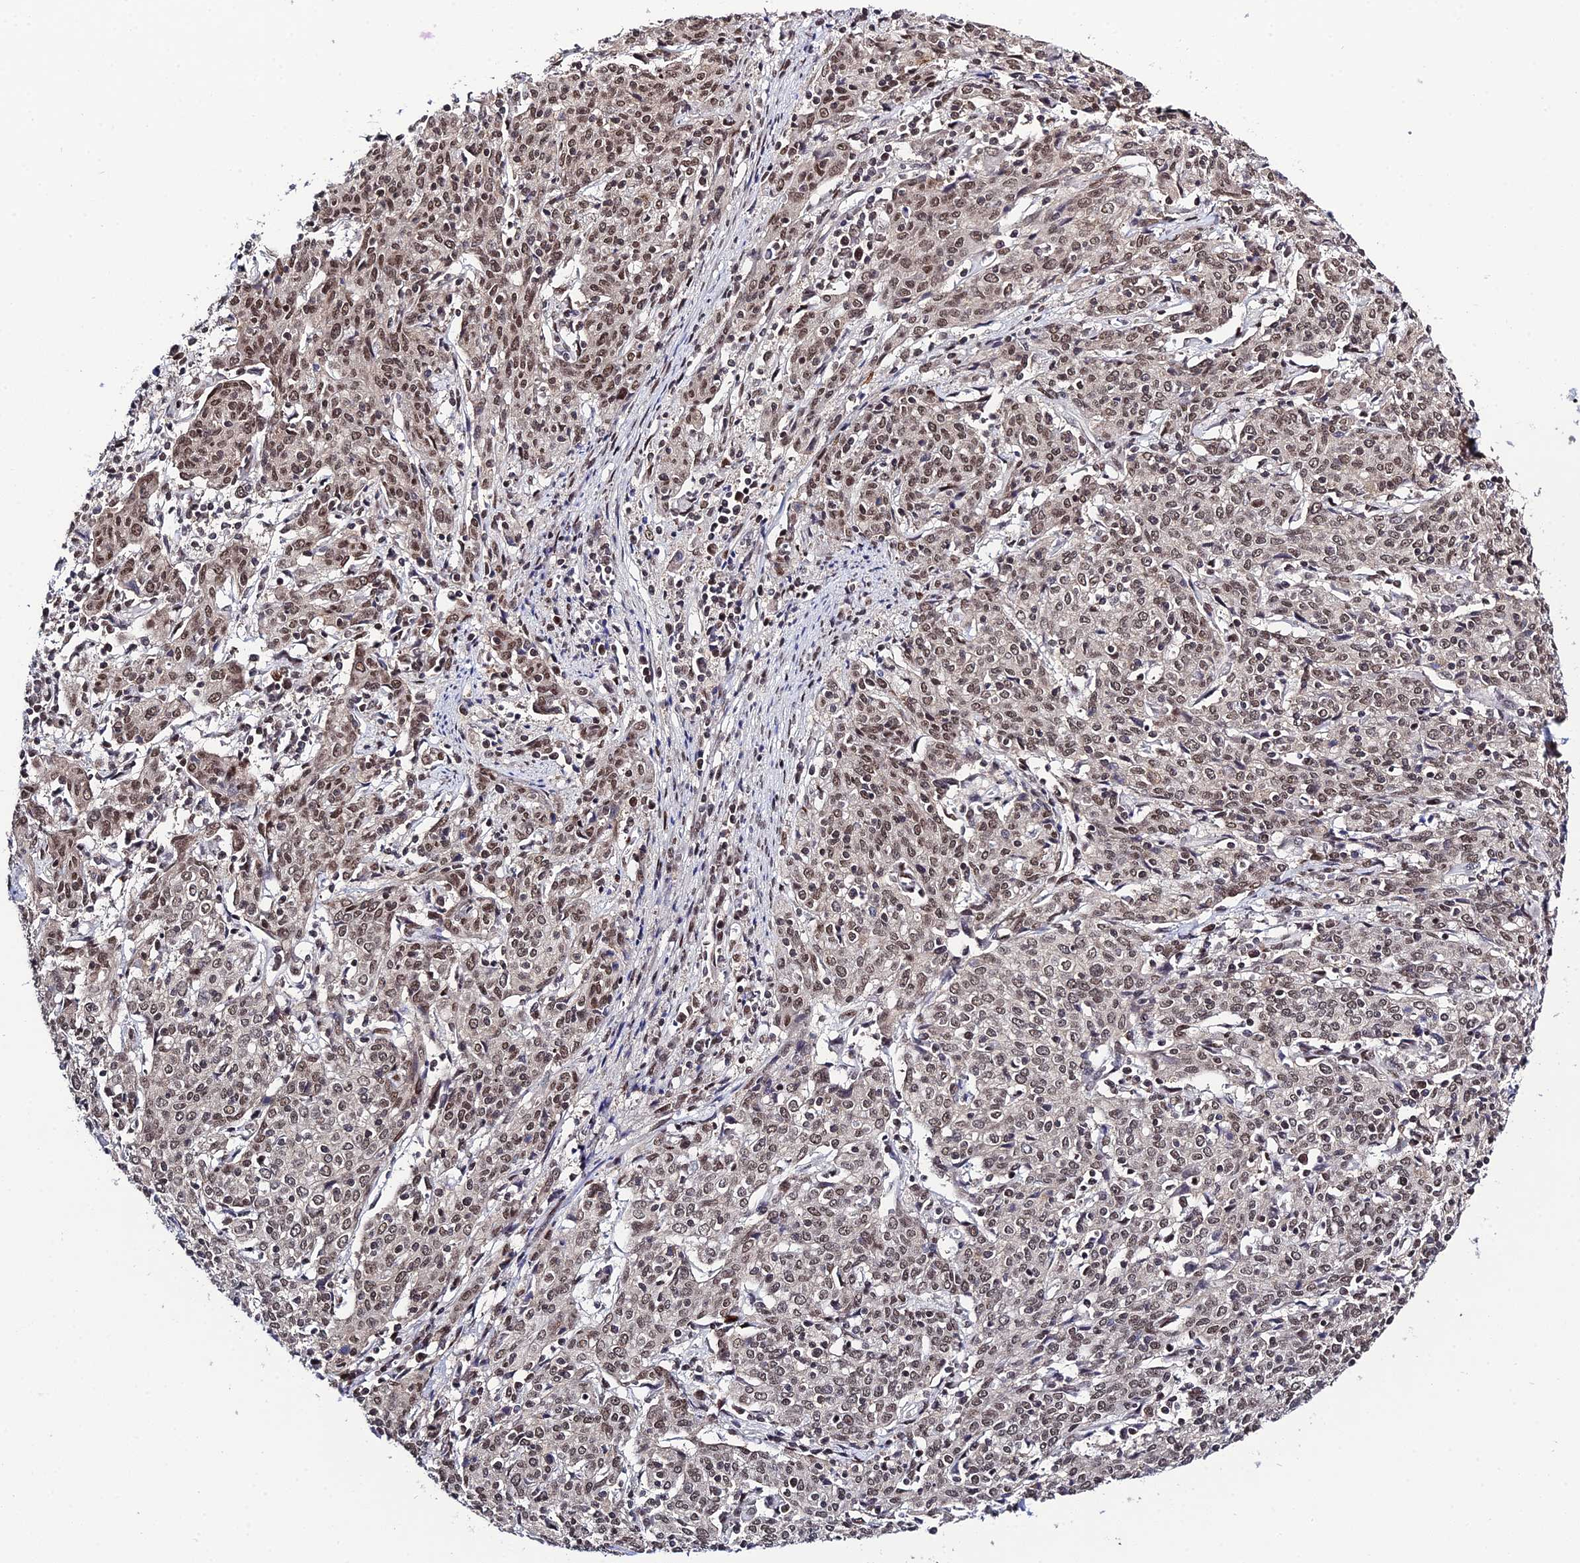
{"staining": {"intensity": "moderate", "quantity": ">75%", "location": "nuclear"}, "tissue": "cervical cancer", "cell_type": "Tumor cells", "image_type": "cancer", "snomed": [{"axis": "morphology", "description": "Squamous cell carcinoma, NOS"}, {"axis": "topography", "description": "Cervix"}], "caption": "Moderate nuclear positivity is seen in about >75% of tumor cells in cervical cancer (squamous cell carcinoma).", "gene": "SYT15", "patient": {"sex": "female", "age": 67}}